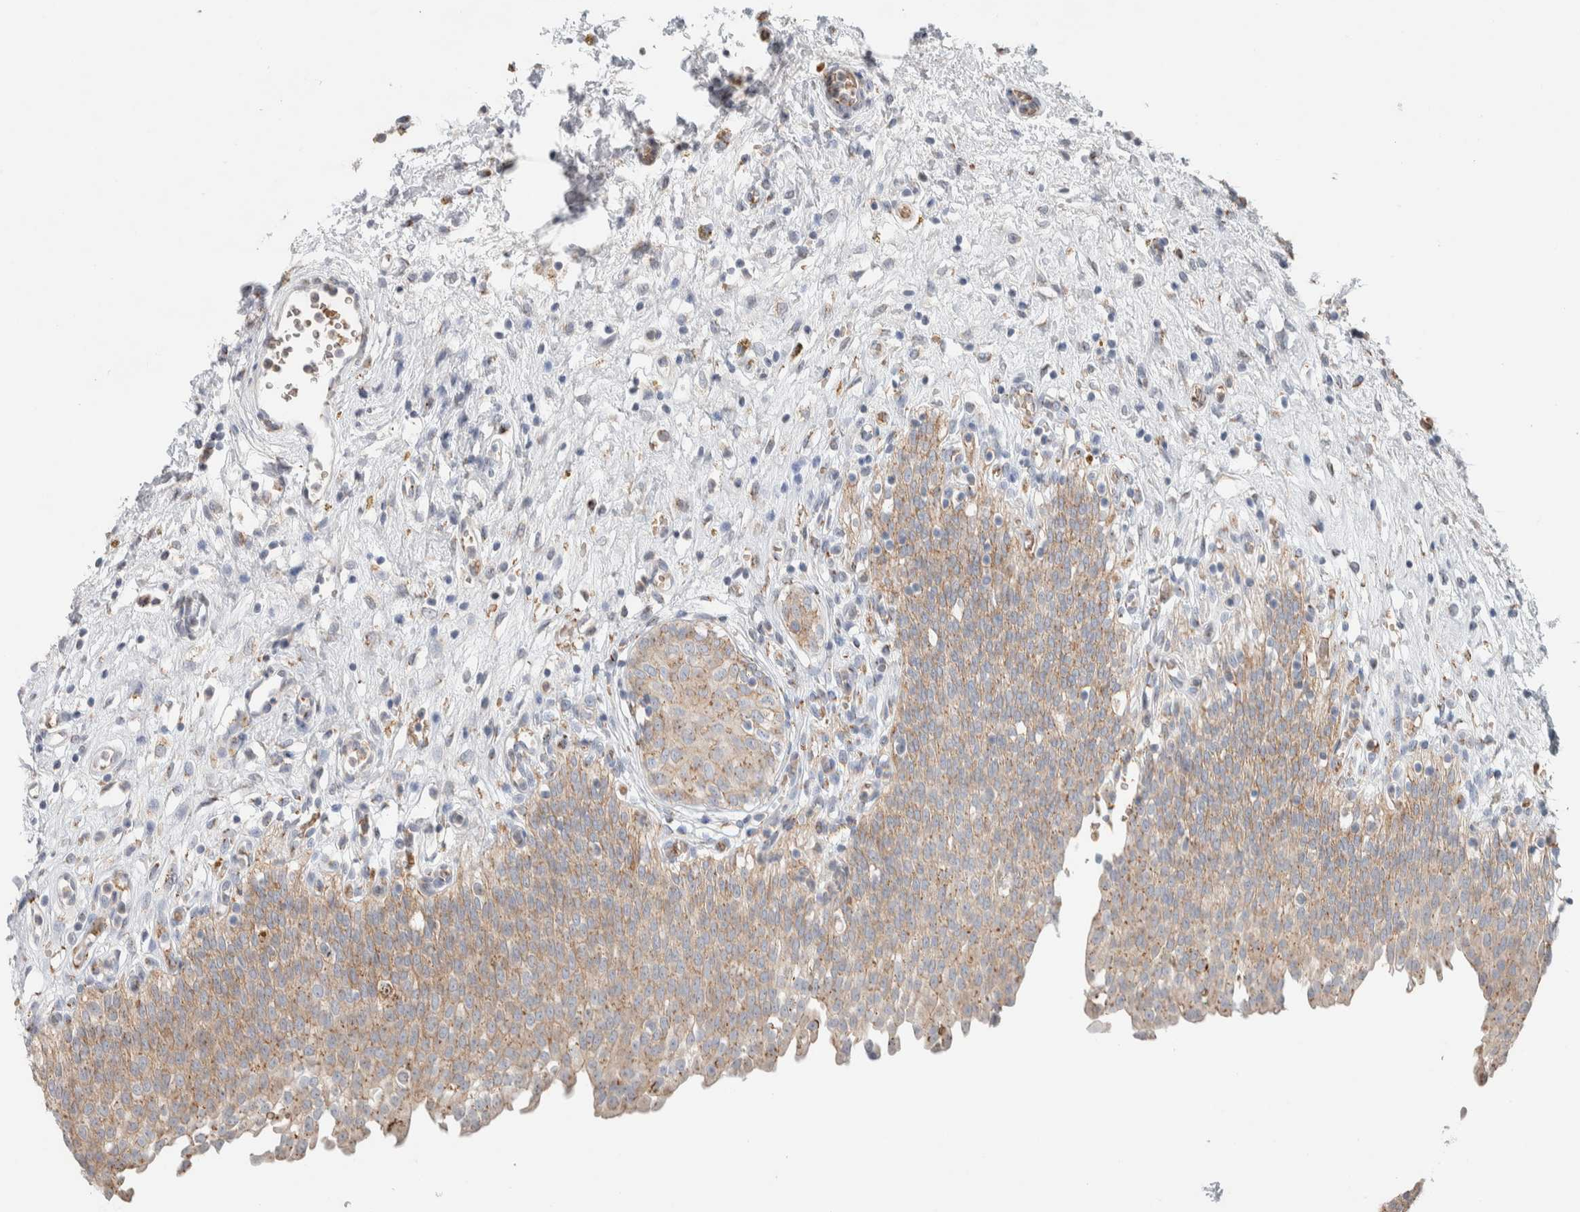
{"staining": {"intensity": "moderate", "quantity": ">75%", "location": "cytoplasmic/membranous"}, "tissue": "urinary bladder", "cell_type": "Urothelial cells", "image_type": "normal", "snomed": [{"axis": "morphology", "description": "Urothelial carcinoma, High grade"}, {"axis": "topography", "description": "Urinary bladder"}], "caption": "Urinary bladder stained with IHC reveals moderate cytoplasmic/membranous positivity in approximately >75% of urothelial cells. (DAB (3,3'-diaminobenzidine) IHC, brown staining for protein, blue staining for nuclei).", "gene": "SLC38A10", "patient": {"sex": "male", "age": 46}}